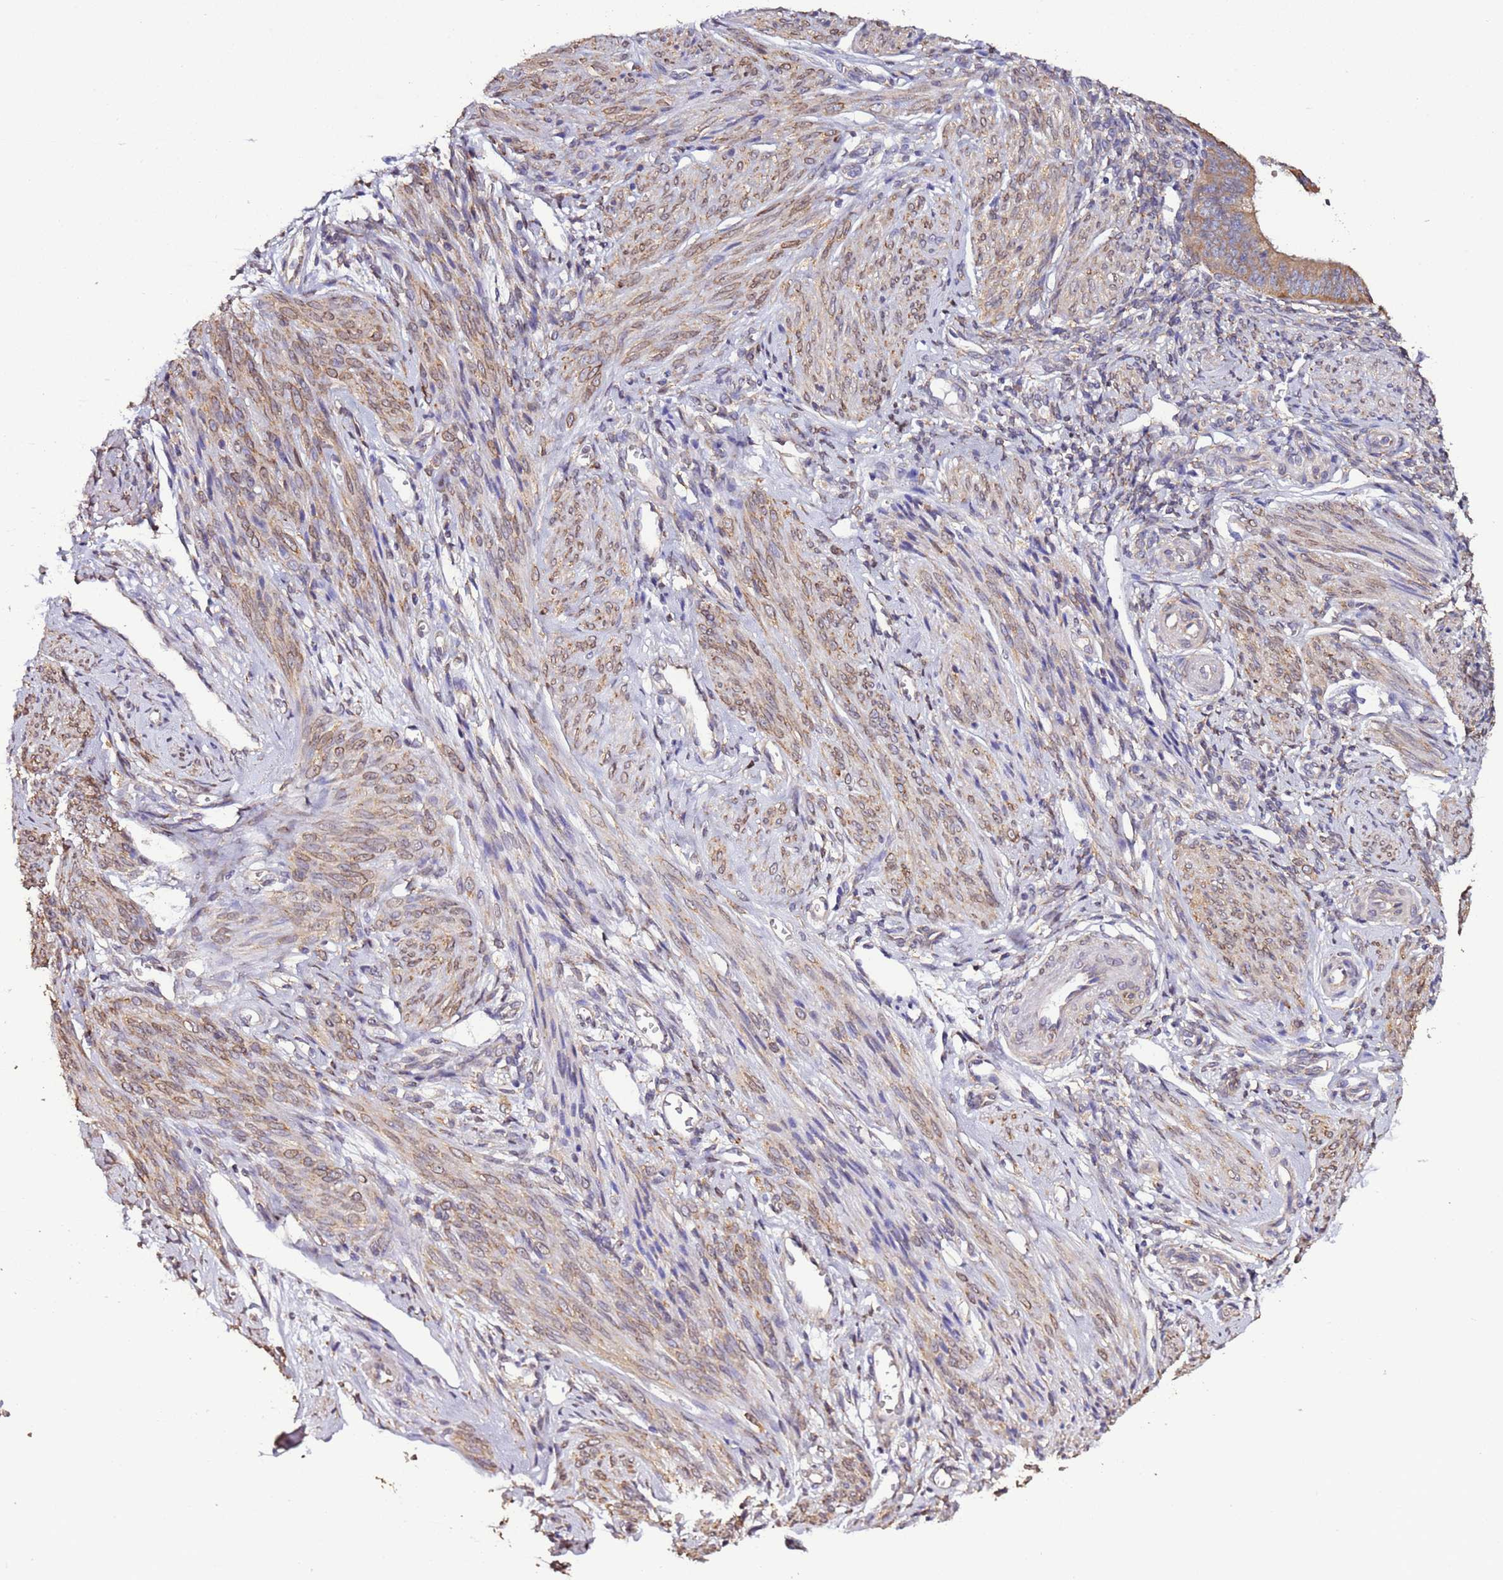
{"staining": {"intensity": "weak", "quantity": "<25%", "location": "cytoplasmic/membranous"}, "tissue": "endometrium", "cell_type": "Cells in endometrial stroma", "image_type": "normal", "snomed": [{"axis": "morphology", "description": "Normal tissue, NOS"}, {"axis": "topography", "description": "Uterus"}, {"axis": "topography", "description": "Endometrium"}], "caption": "There is no significant positivity in cells in endometrial stroma of endometrium. The staining was performed using DAB to visualize the protein expression in brown, while the nuclei were stained in blue with hematoxylin (Magnification: 20x).", "gene": "SLC41A3", "patient": {"sex": "female", "age": 48}}